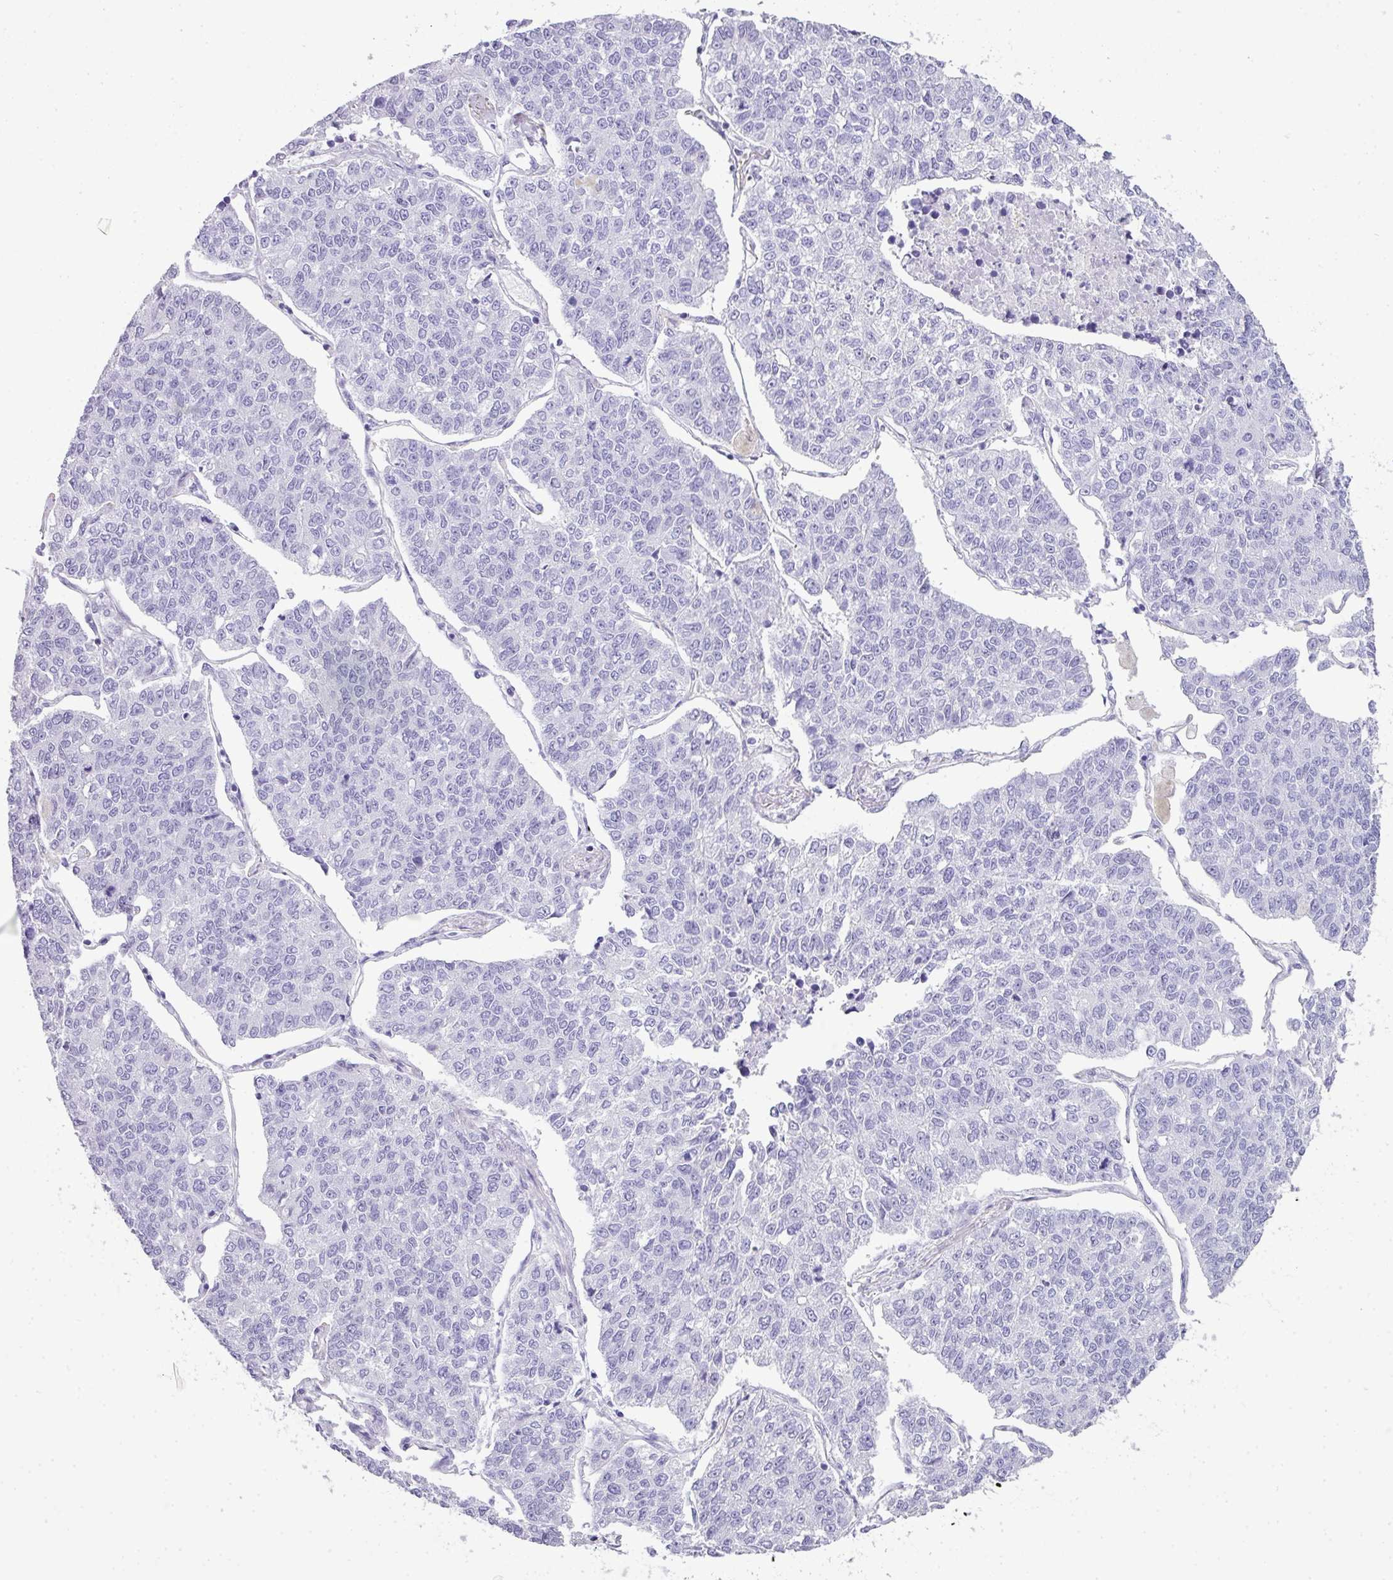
{"staining": {"intensity": "negative", "quantity": "none", "location": "none"}, "tissue": "lung cancer", "cell_type": "Tumor cells", "image_type": "cancer", "snomed": [{"axis": "morphology", "description": "Adenocarcinoma, NOS"}, {"axis": "topography", "description": "Lung"}], "caption": "Tumor cells show no significant staining in lung cancer. (DAB immunohistochemistry (IHC), high magnification).", "gene": "TNP1", "patient": {"sex": "male", "age": 49}}